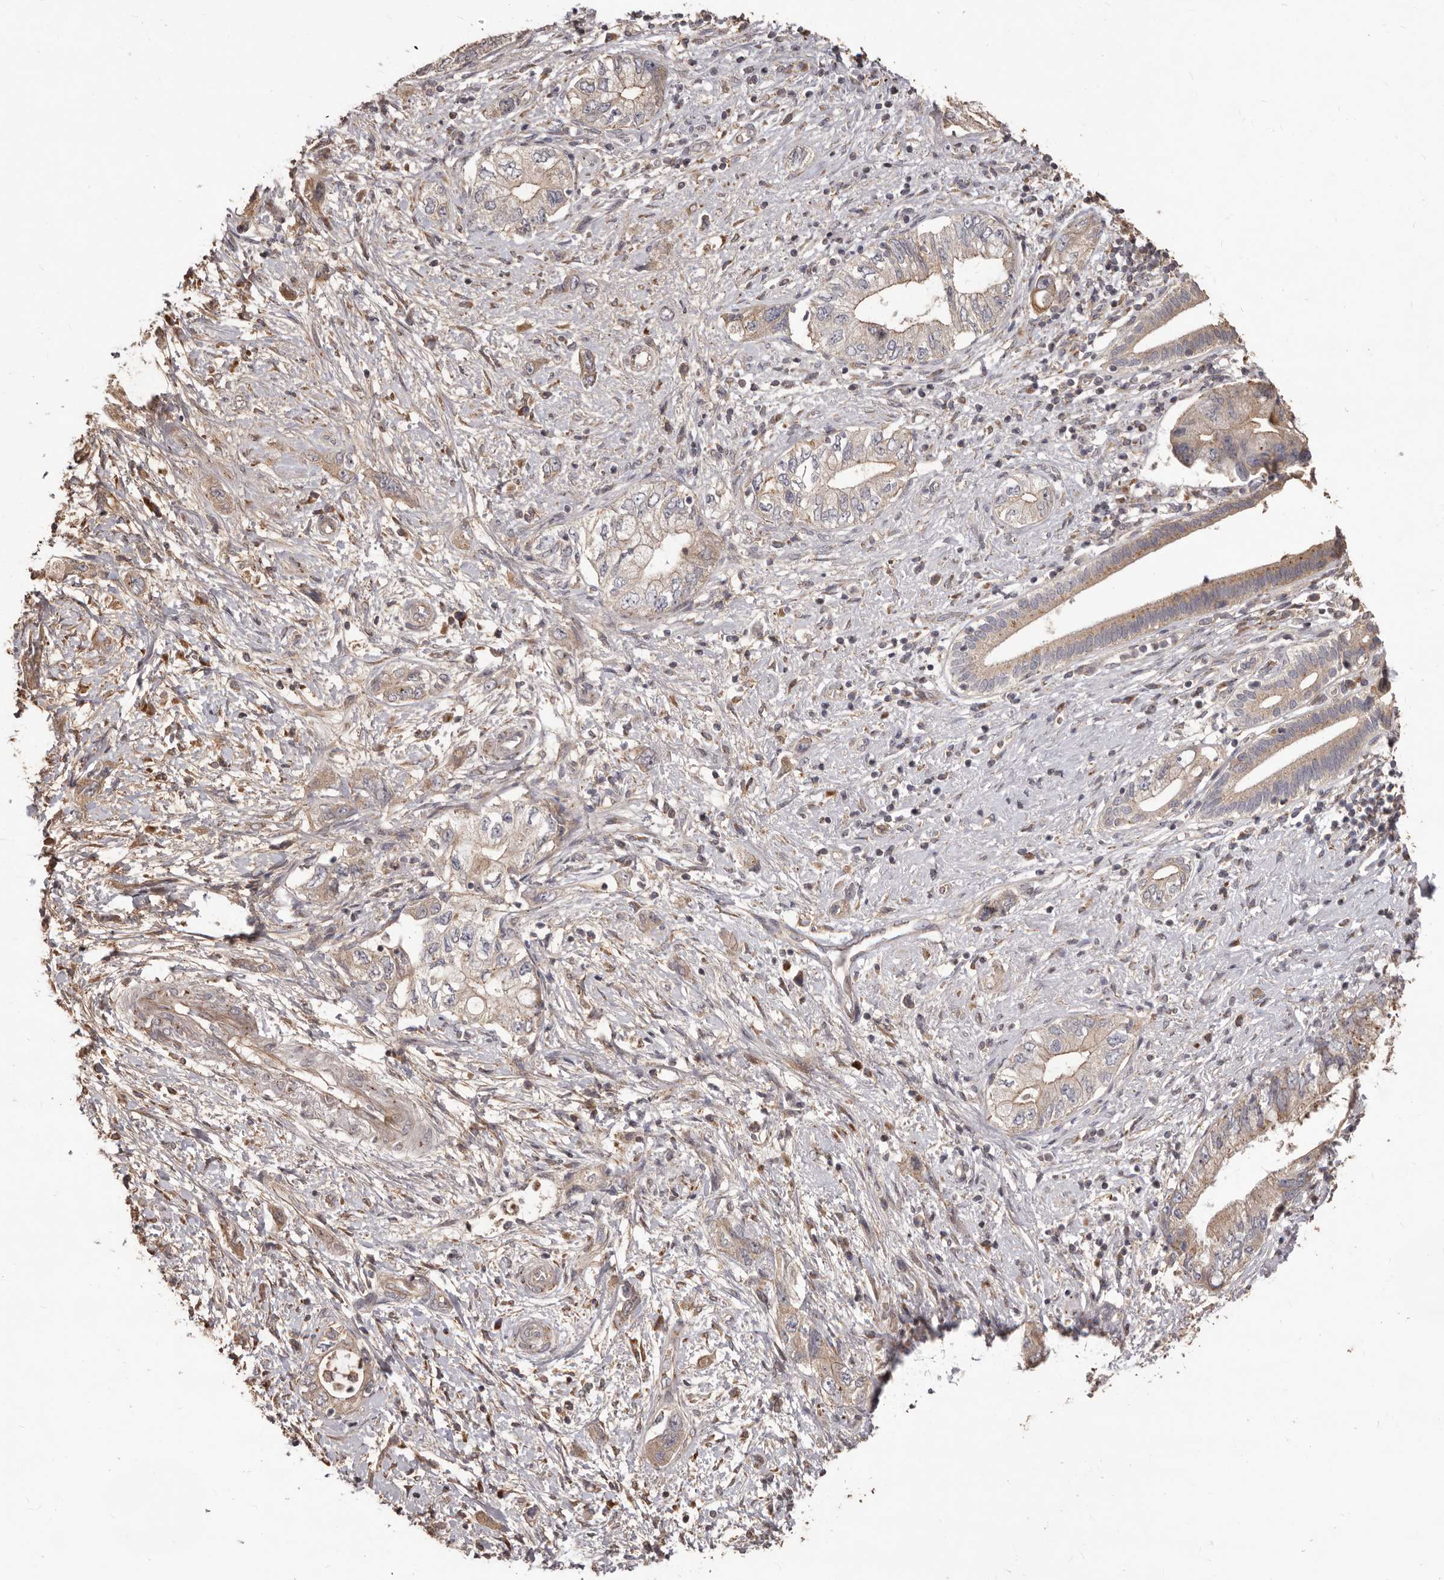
{"staining": {"intensity": "weak", "quantity": "25%-75%", "location": "cytoplasmic/membranous"}, "tissue": "pancreatic cancer", "cell_type": "Tumor cells", "image_type": "cancer", "snomed": [{"axis": "morphology", "description": "Adenocarcinoma, NOS"}, {"axis": "topography", "description": "Pancreas"}], "caption": "DAB immunohistochemical staining of pancreatic adenocarcinoma reveals weak cytoplasmic/membranous protein expression in approximately 25%-75% of tumor cells. The staining is performed using DAB brown chromogen to label protein expression. The nuclei are counter-stained blue using hematoxylin.", "gene": "MTO1", "patient": {"sex": "female", "age": 73}}